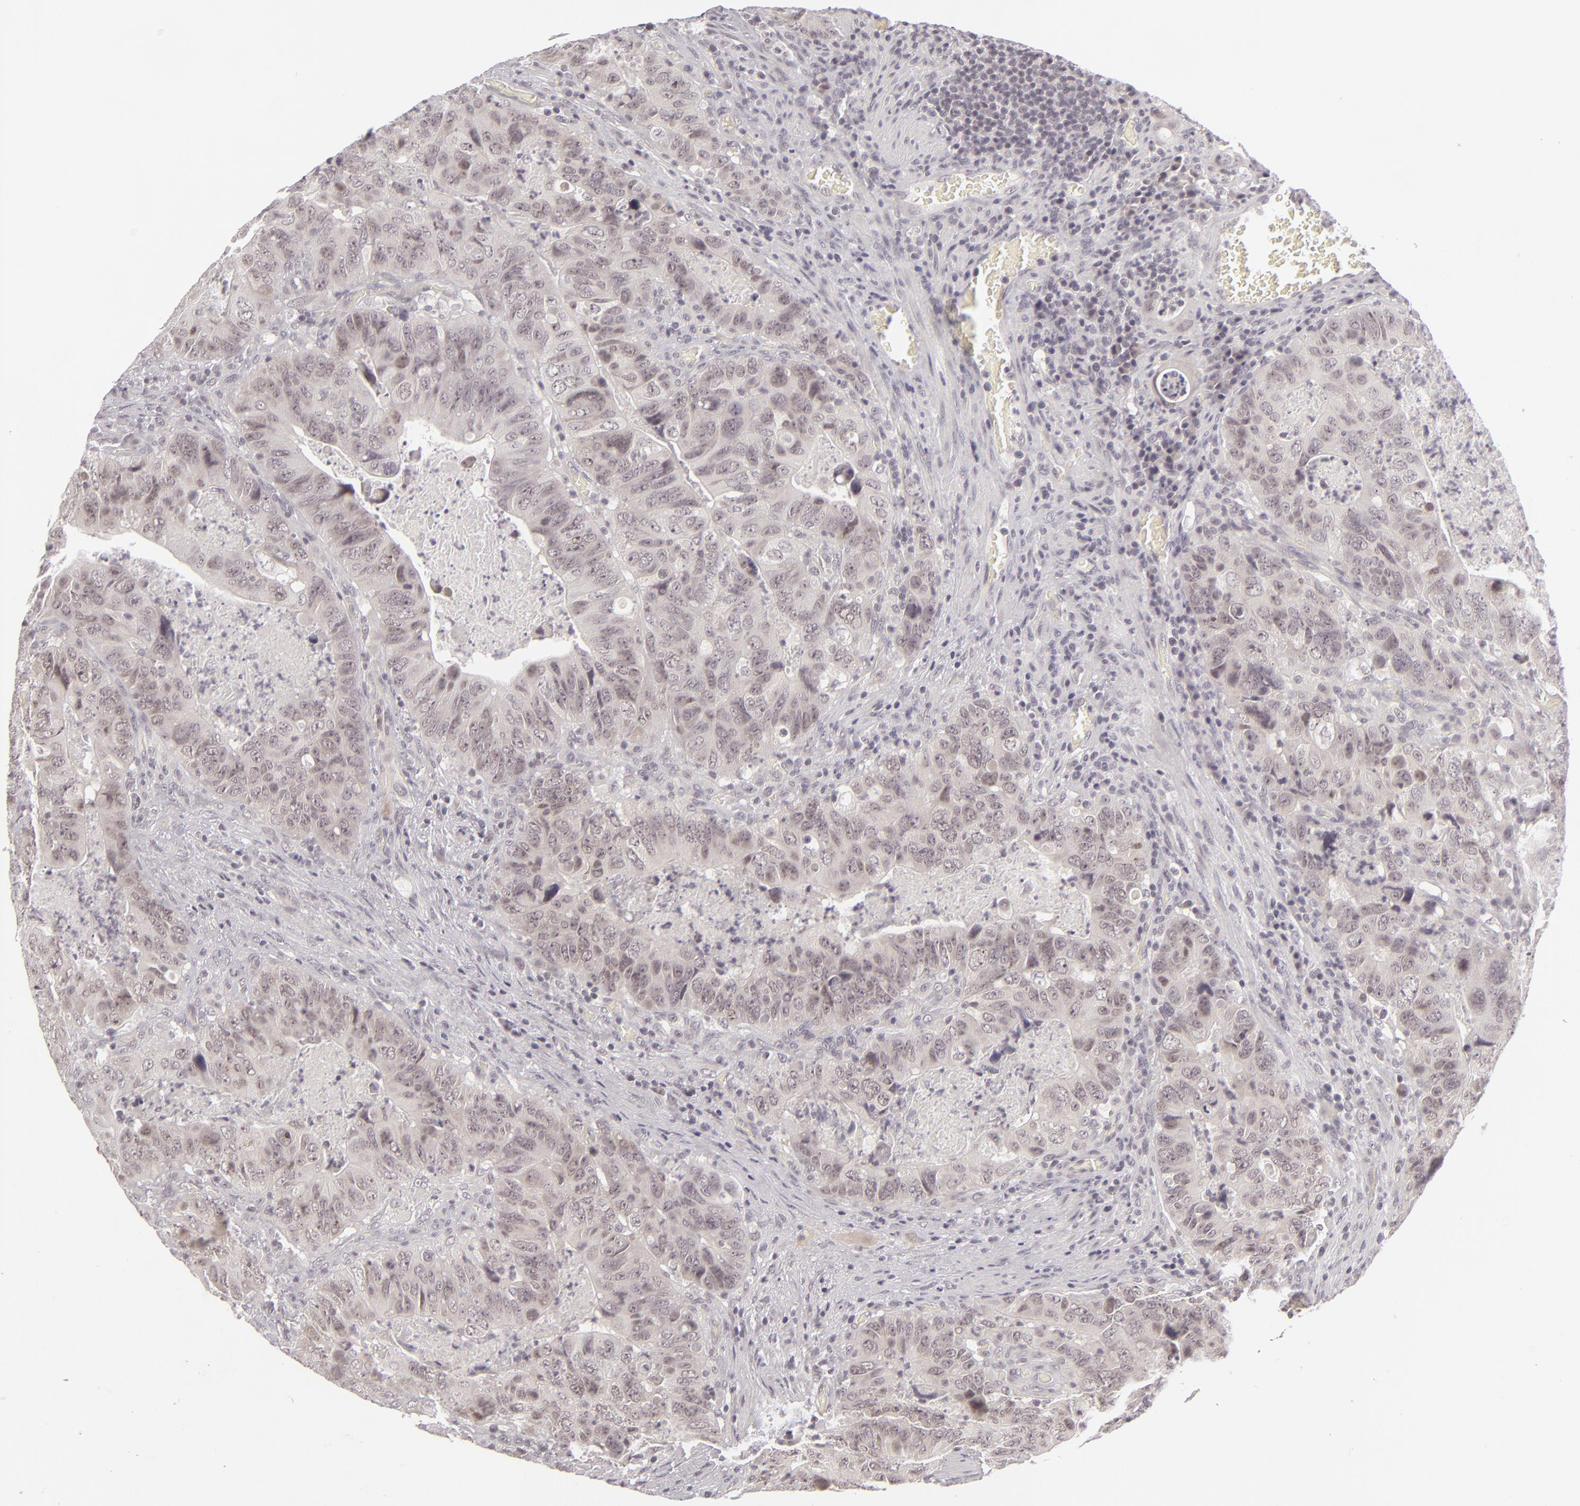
{"staining": {"intensity": "weak", "quantity": "25%-75%", "location": "nuclear"}, "tissue": "colorectal cancer", "cell_type": "Tumor cells", "image_type": "cancer", "snomed": [{"axis": "morphology", "description": "Adenocarcinoma, NOS"}, {"axis": "topography", "description": "Rectum"}], "caption": "Human colorectal adenocarcinoma stained for a protein (brown) reveals weak nuclear positive expression in about 25%-75% of tumor cells.", "gene": "DLG3", "patient": {"sex": "female", "age": 82}}